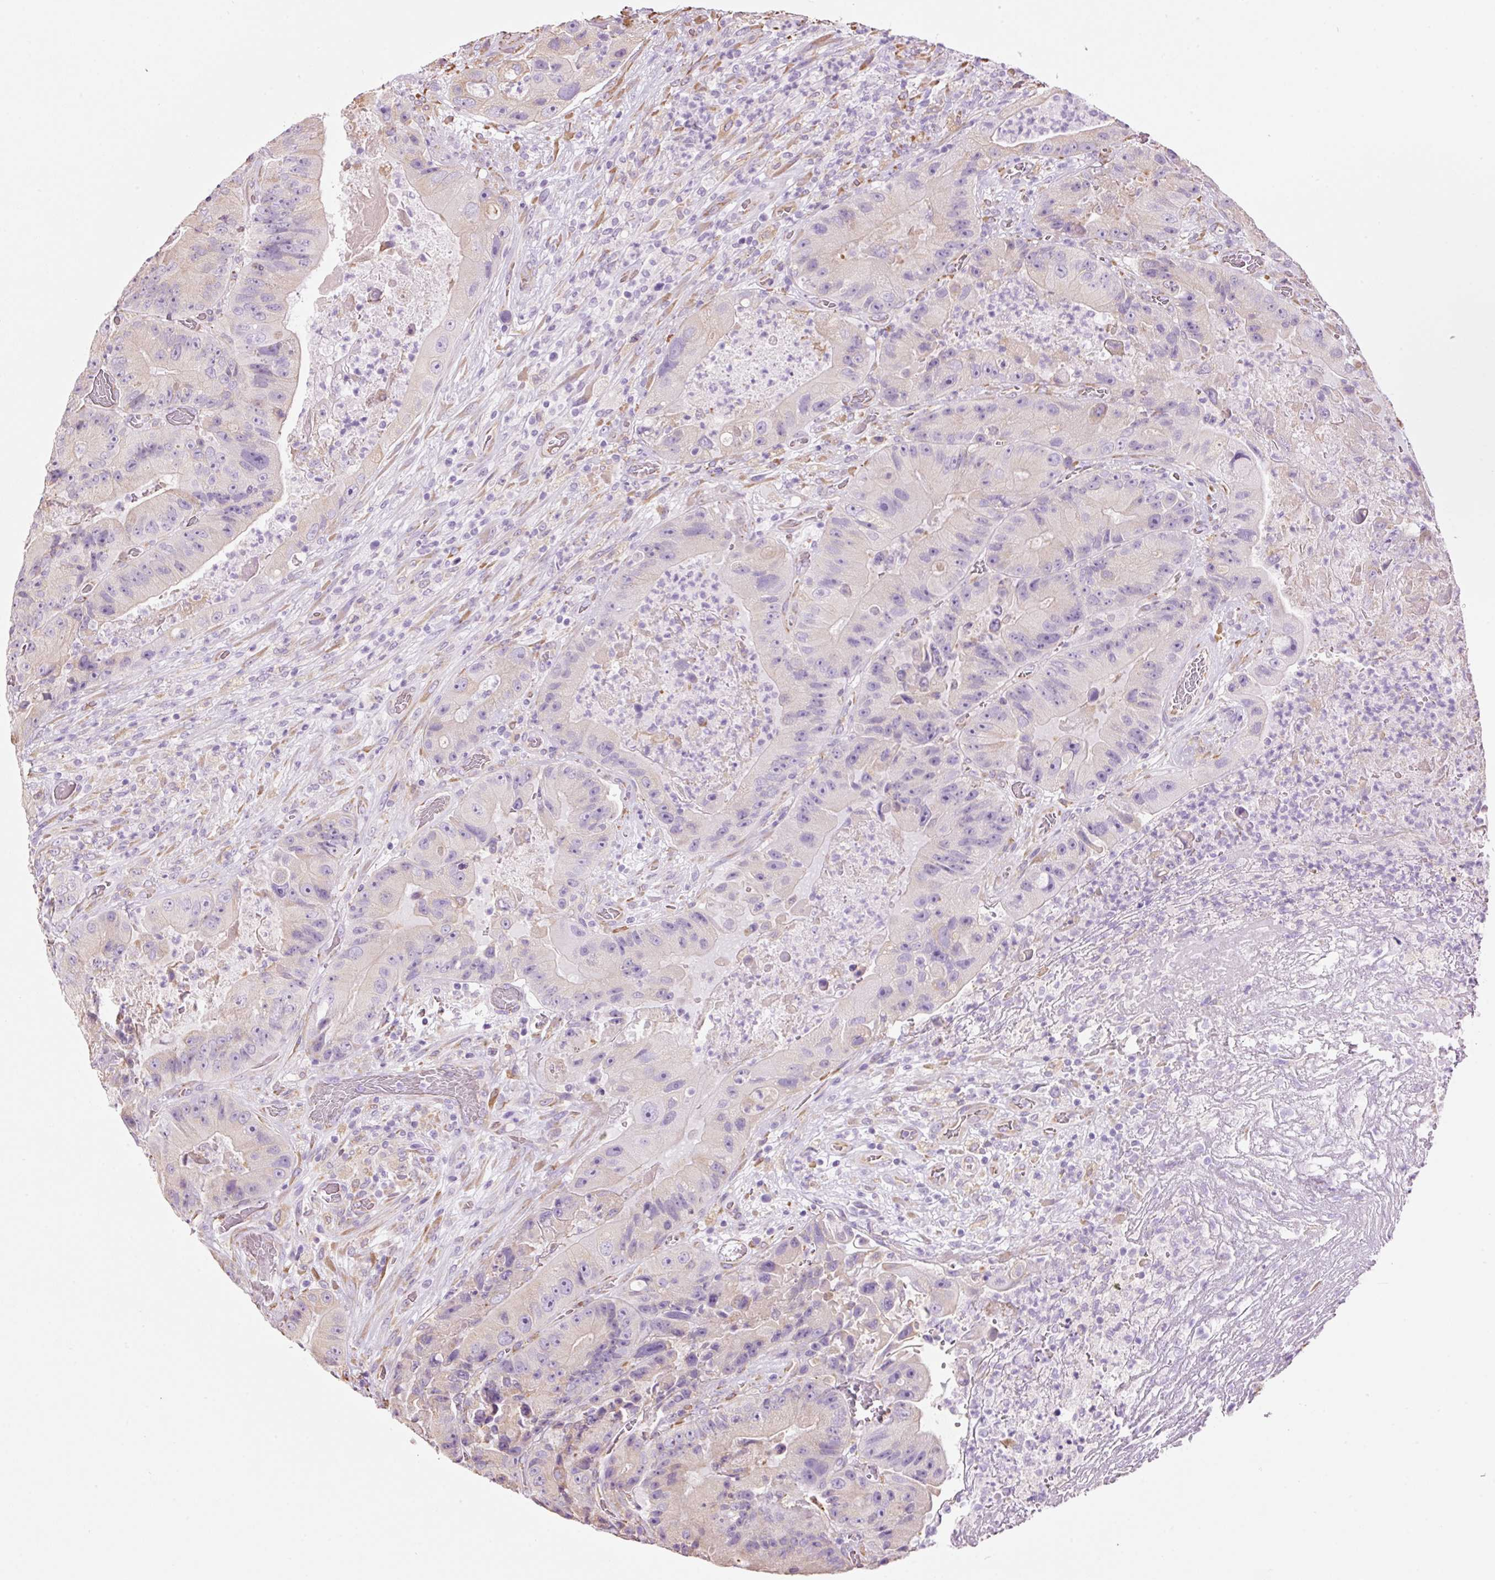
{"staining": {"intensity": "weak", "quantity": "<25%", "location": "cytoplasmic/membranous"}, "tissue": "colorectal cancer", "cell_type": "Tumor cells", "image_type": "cancer", "snomed": [{"axis": "morphology", "description": "Adenocarcinoma, NOS"}, {"axis": "topography", "description": "Colon"}], "caption": "Tumor cells are negative for protein expression in human adenocarcinoma (colorectal). (DAB (3,3'-diaminobenzidine) immunohistochemistry, high magnification).", "gene": "GCG", "patient": {"sex": "female", "age": 86}}